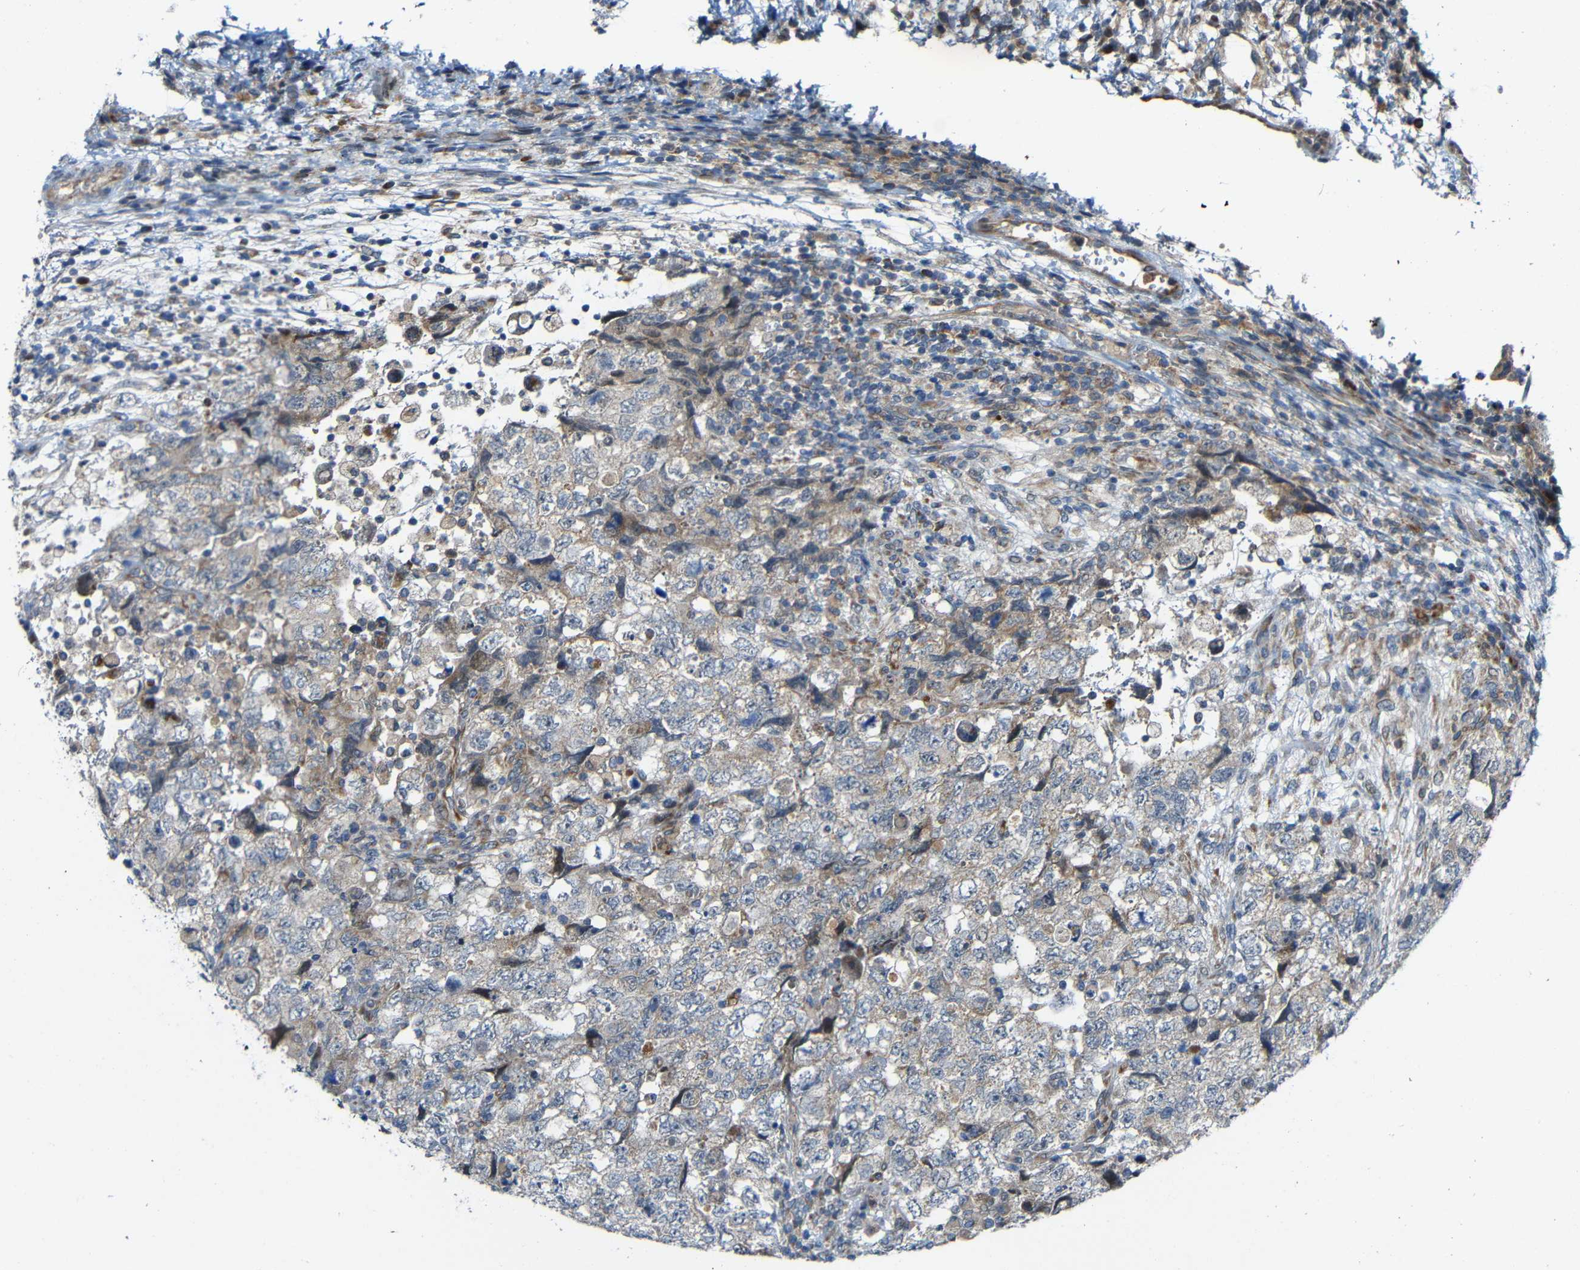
{"staining": {"intensity": "weak", "quantity": "25%-75%", "location": "cytoplasmic/membranous"}, "tissue": "testis cancer", "cell_type": "Tumor cells", "image_type": "cancer", "snomed": [{"axis": "morphology", "description": "Carcinoma, Embryonal, NOS"}, {"axis": "topography", "description": "Testis"}], "caption": "DAB (3,3'-diaminobenzidine) immunohistochemical staining of embryonal carcinoma (testis) displays weak cytoplasmic/membranous protein expression in about 25%-75% of tumor cells.", "gene": "TMEM25", "patient": {"sex": "male", "age": 36}}